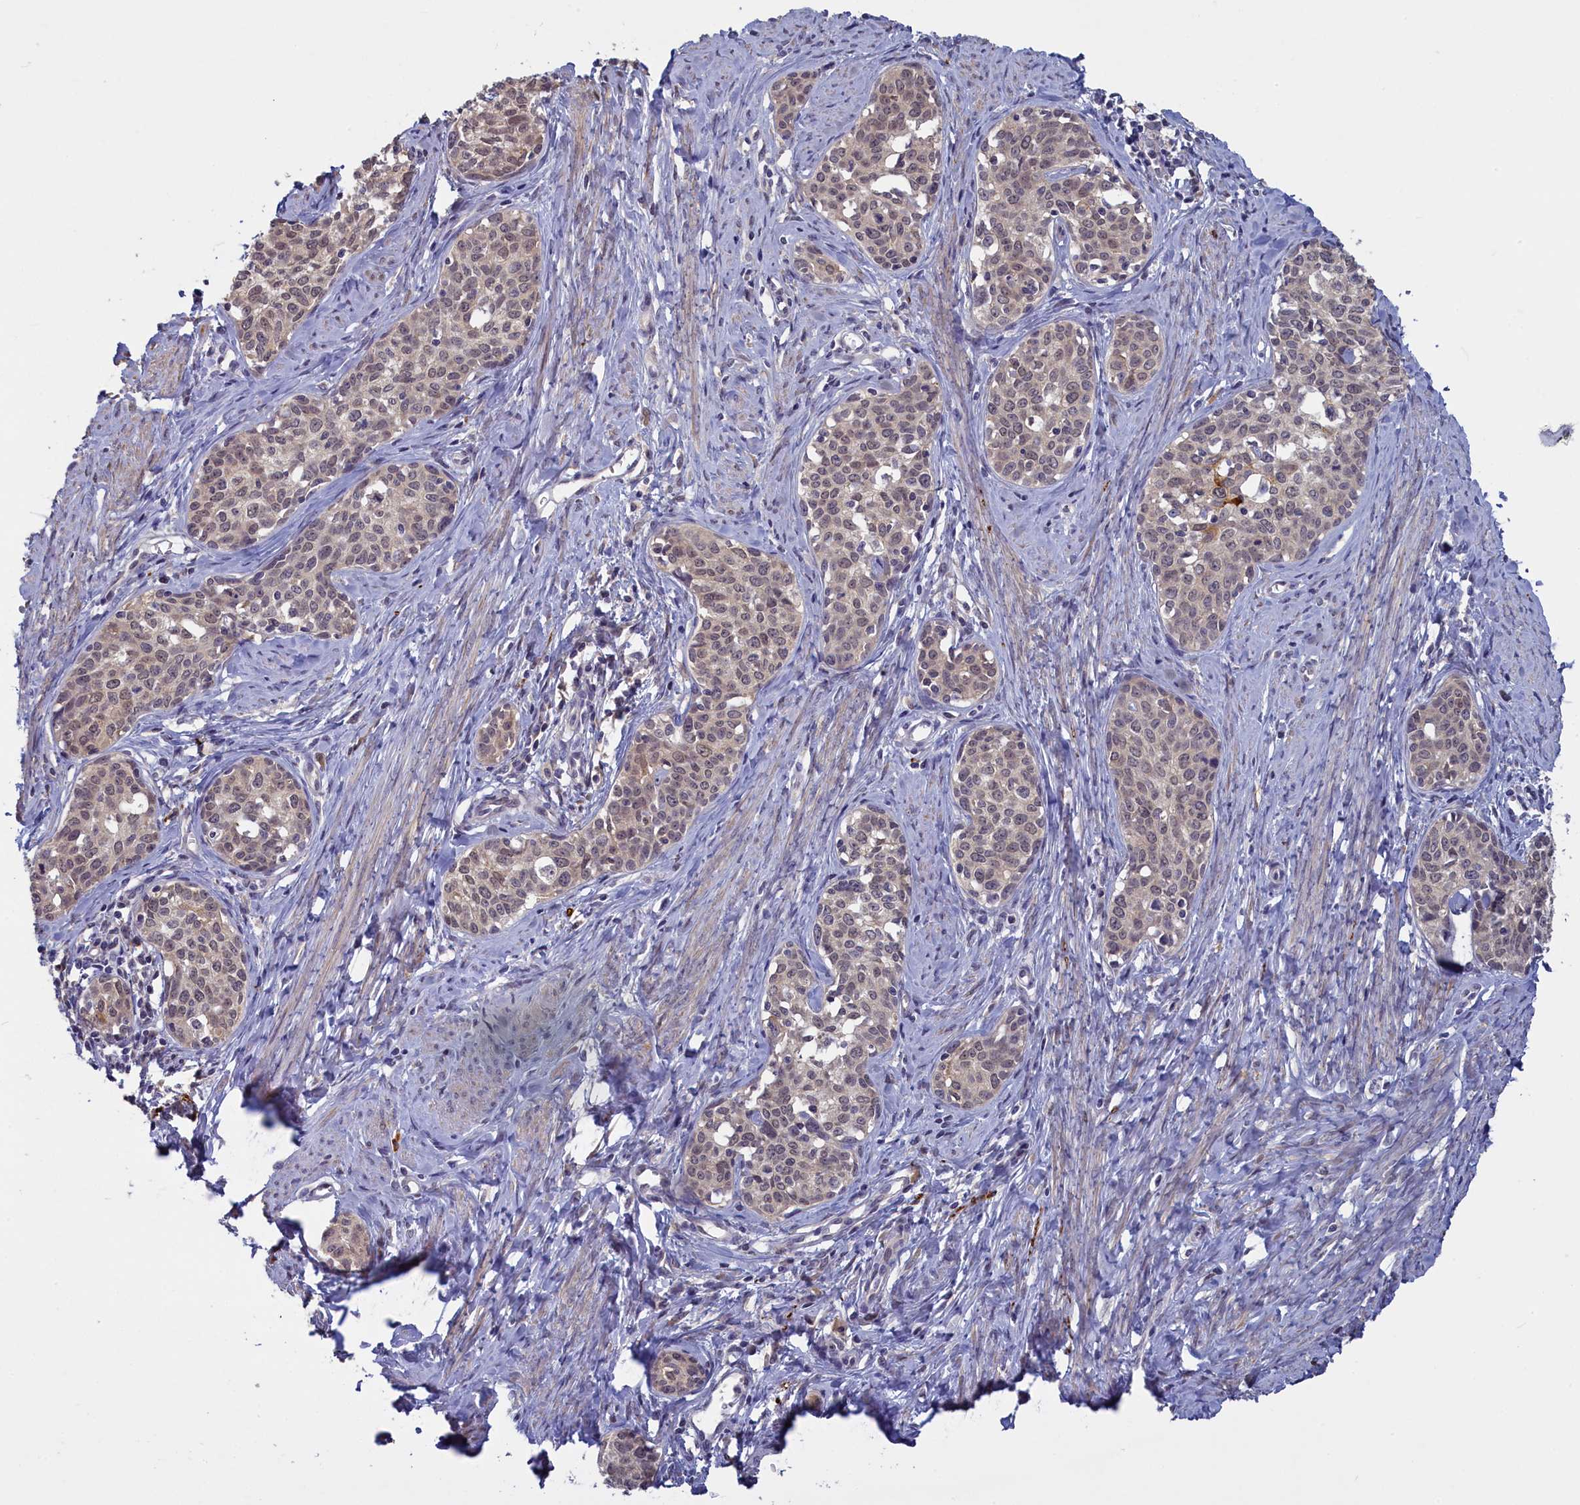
{"staining": {"intensity": "strong", "quantity": "<25%", "location": "cytoplasmic/membranous"}, "tissue": "cervical cancer", "cell_type": "Tumor cells", "image_type": "cancer", "snomed": [{"axis": "morphology", "description": "Squamous cell carcinoma, NOS"}, {"axis": "topography", "description": "Cervix"}], "caption": "Human squamous cell carcinoma (cervical) stained for a protein (brown) demonstrates strong cytoplasmic/membranous positive staining in approximately <25% of tumor cells.", "gene": "UCHL3", "patient": {"sex": "female", "age": 52}}